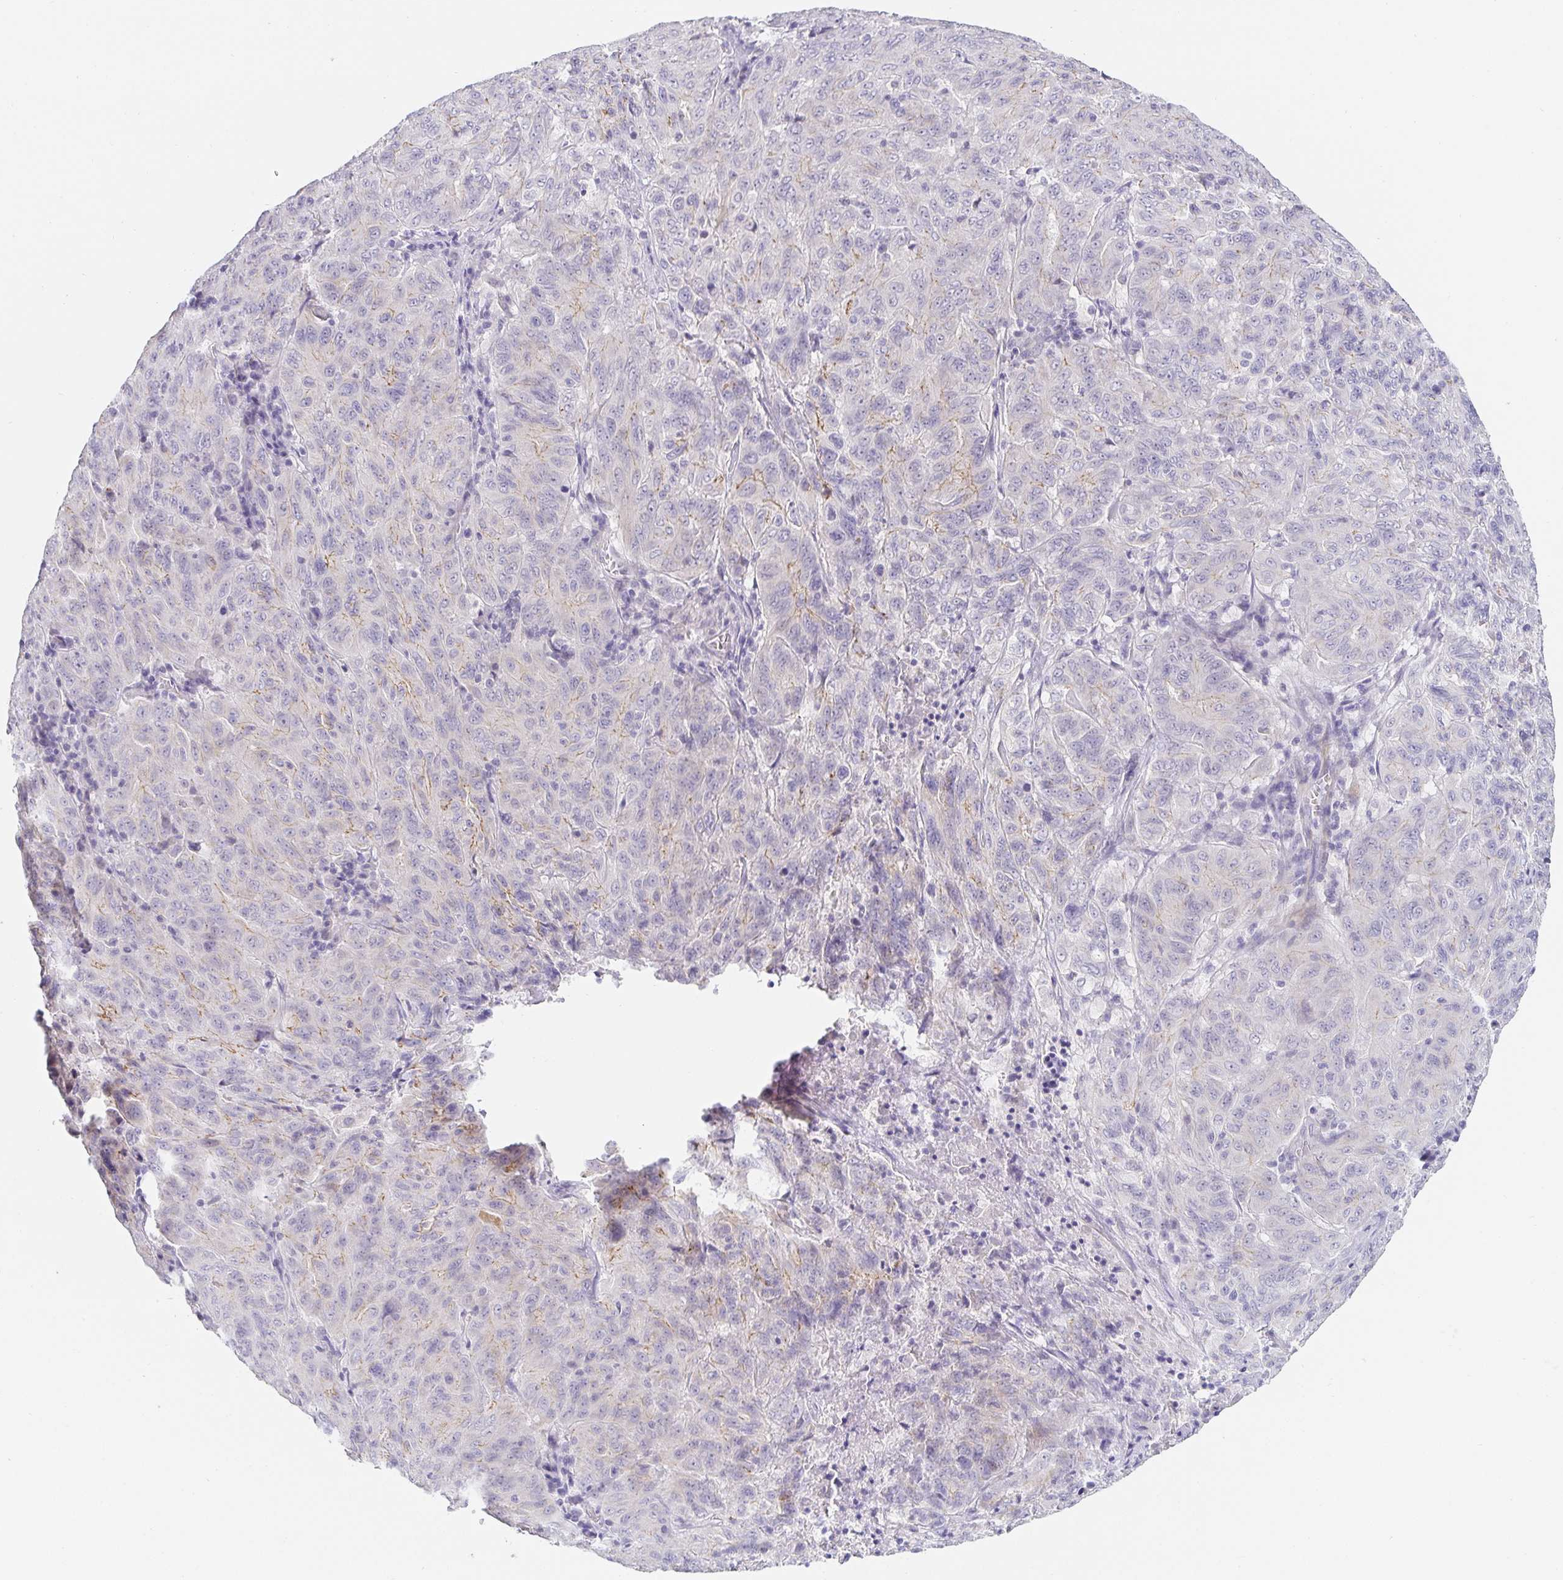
{"staining": {"intensity": "negative", "quantity": "none", "location": "none"}, "tissue": "pancreatic cancer", "cell_type": "Tumor cells", "image_type": "cancer", "snomed": [{"axis": "morphology", "description": "Adenocarcinoma, NOS"}, {"axis": "topography", "description": "Pancreas"}], "caption": "This is a photomicrograph of immunohistochemistry staining of pancreatic cancer (adenocarcinoma), which shows no staining in tumor cells.", "gene": "PDX1", "patient": {"sex": "male", "age": 63}}